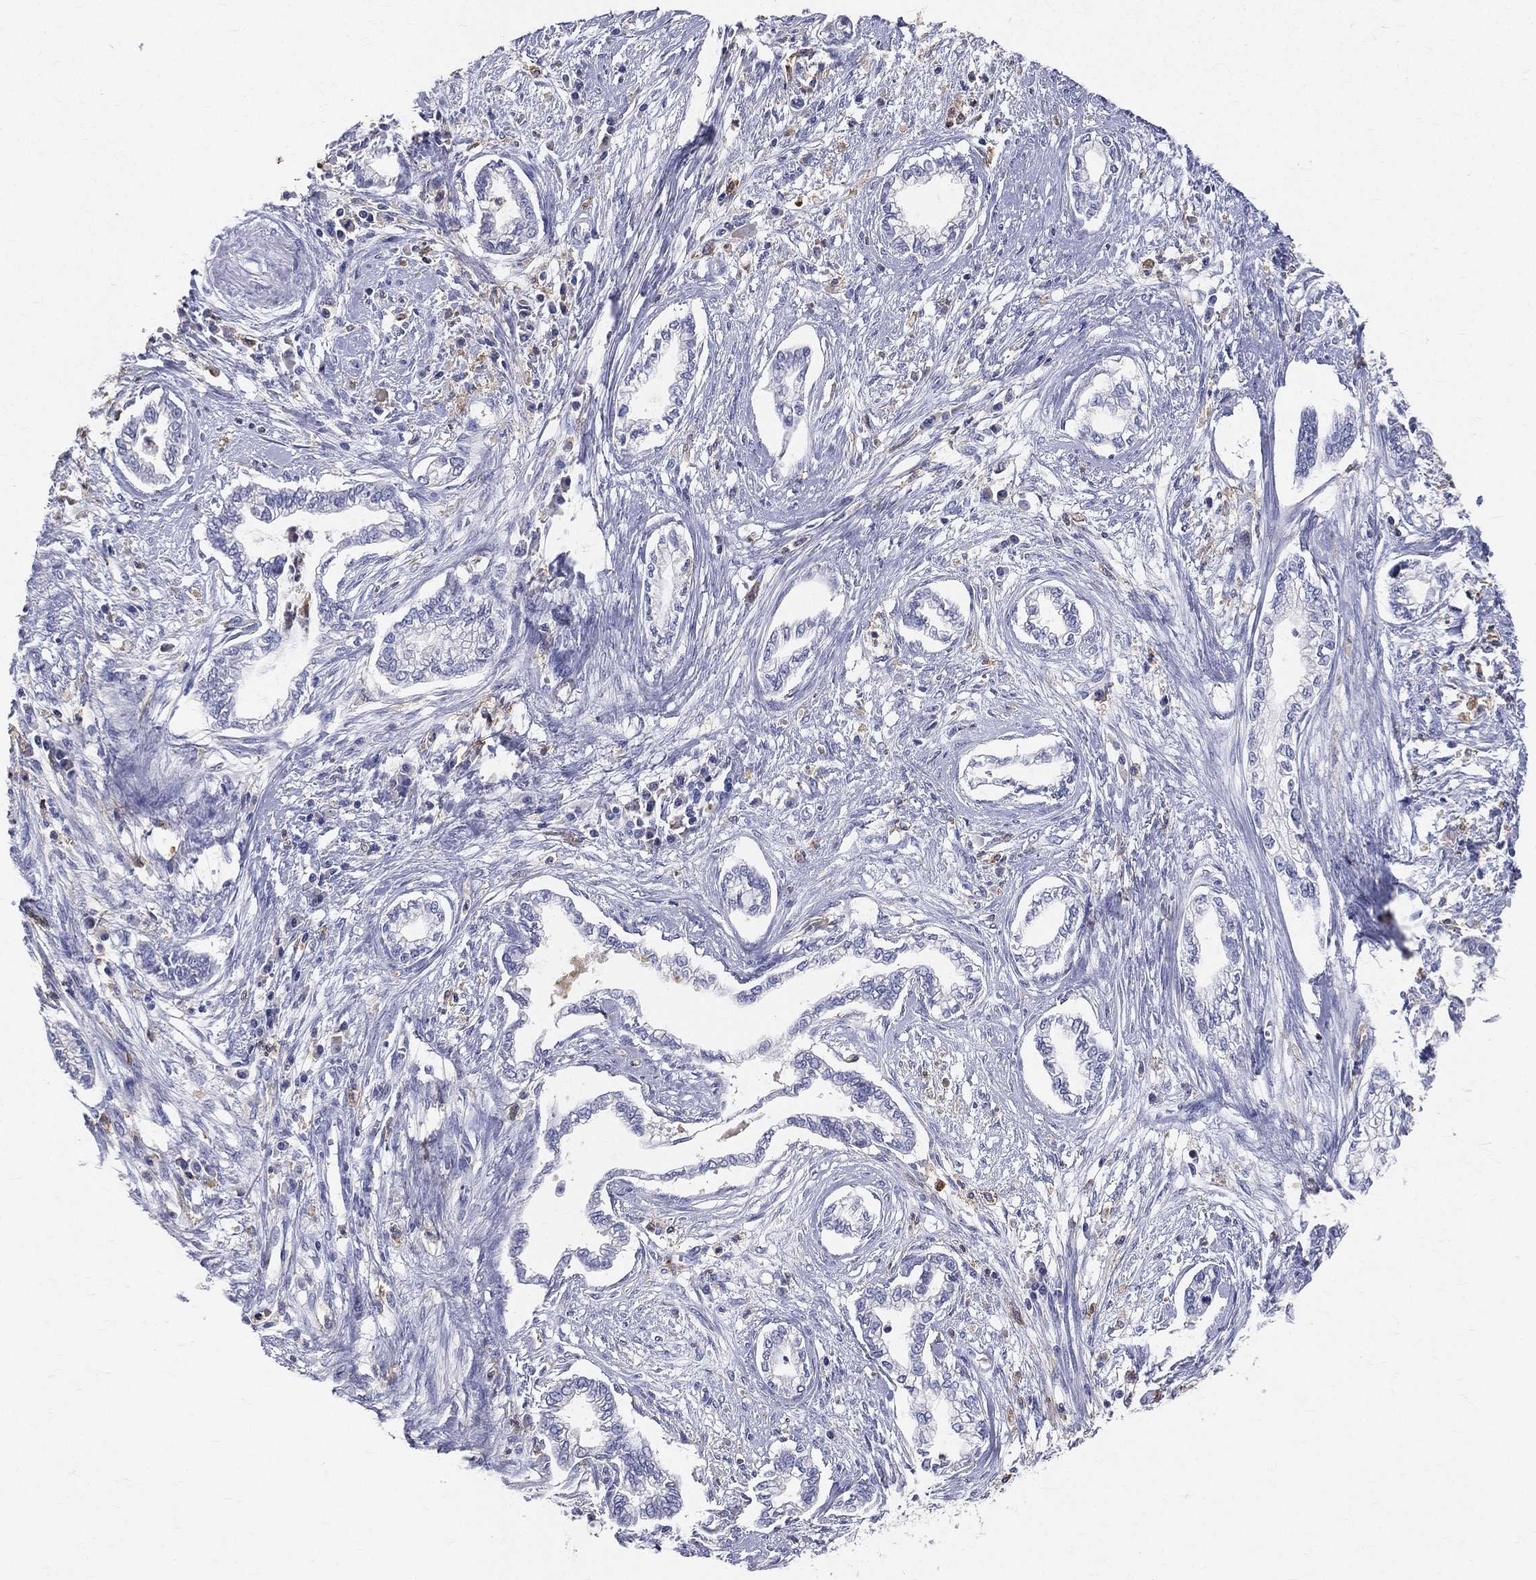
{"staining": {"intensity": "negative", "quantity": "none", "location": "none"}, "tissue": "cervical cancer", "cell_type": "Tumor cells", "image_type": "cancer", "snomed": [{"axis": "morphology", "description": "Adenocarcinoma, NOS"}, {"axis": "topography", "description": "Cervix"}], "caption": "Tumor cells are negative for brown protein staining in cervical cancer (adenocarcinoma). The staining was performed using DAB (3,3'-diaminobenzidine) to visualize the protein expression in brown, while the nuclei were stained in blue with hematoxylin (Magnification: 20x).", "gene": "CD33", "patient": {"sex": "female", "age": 62}}